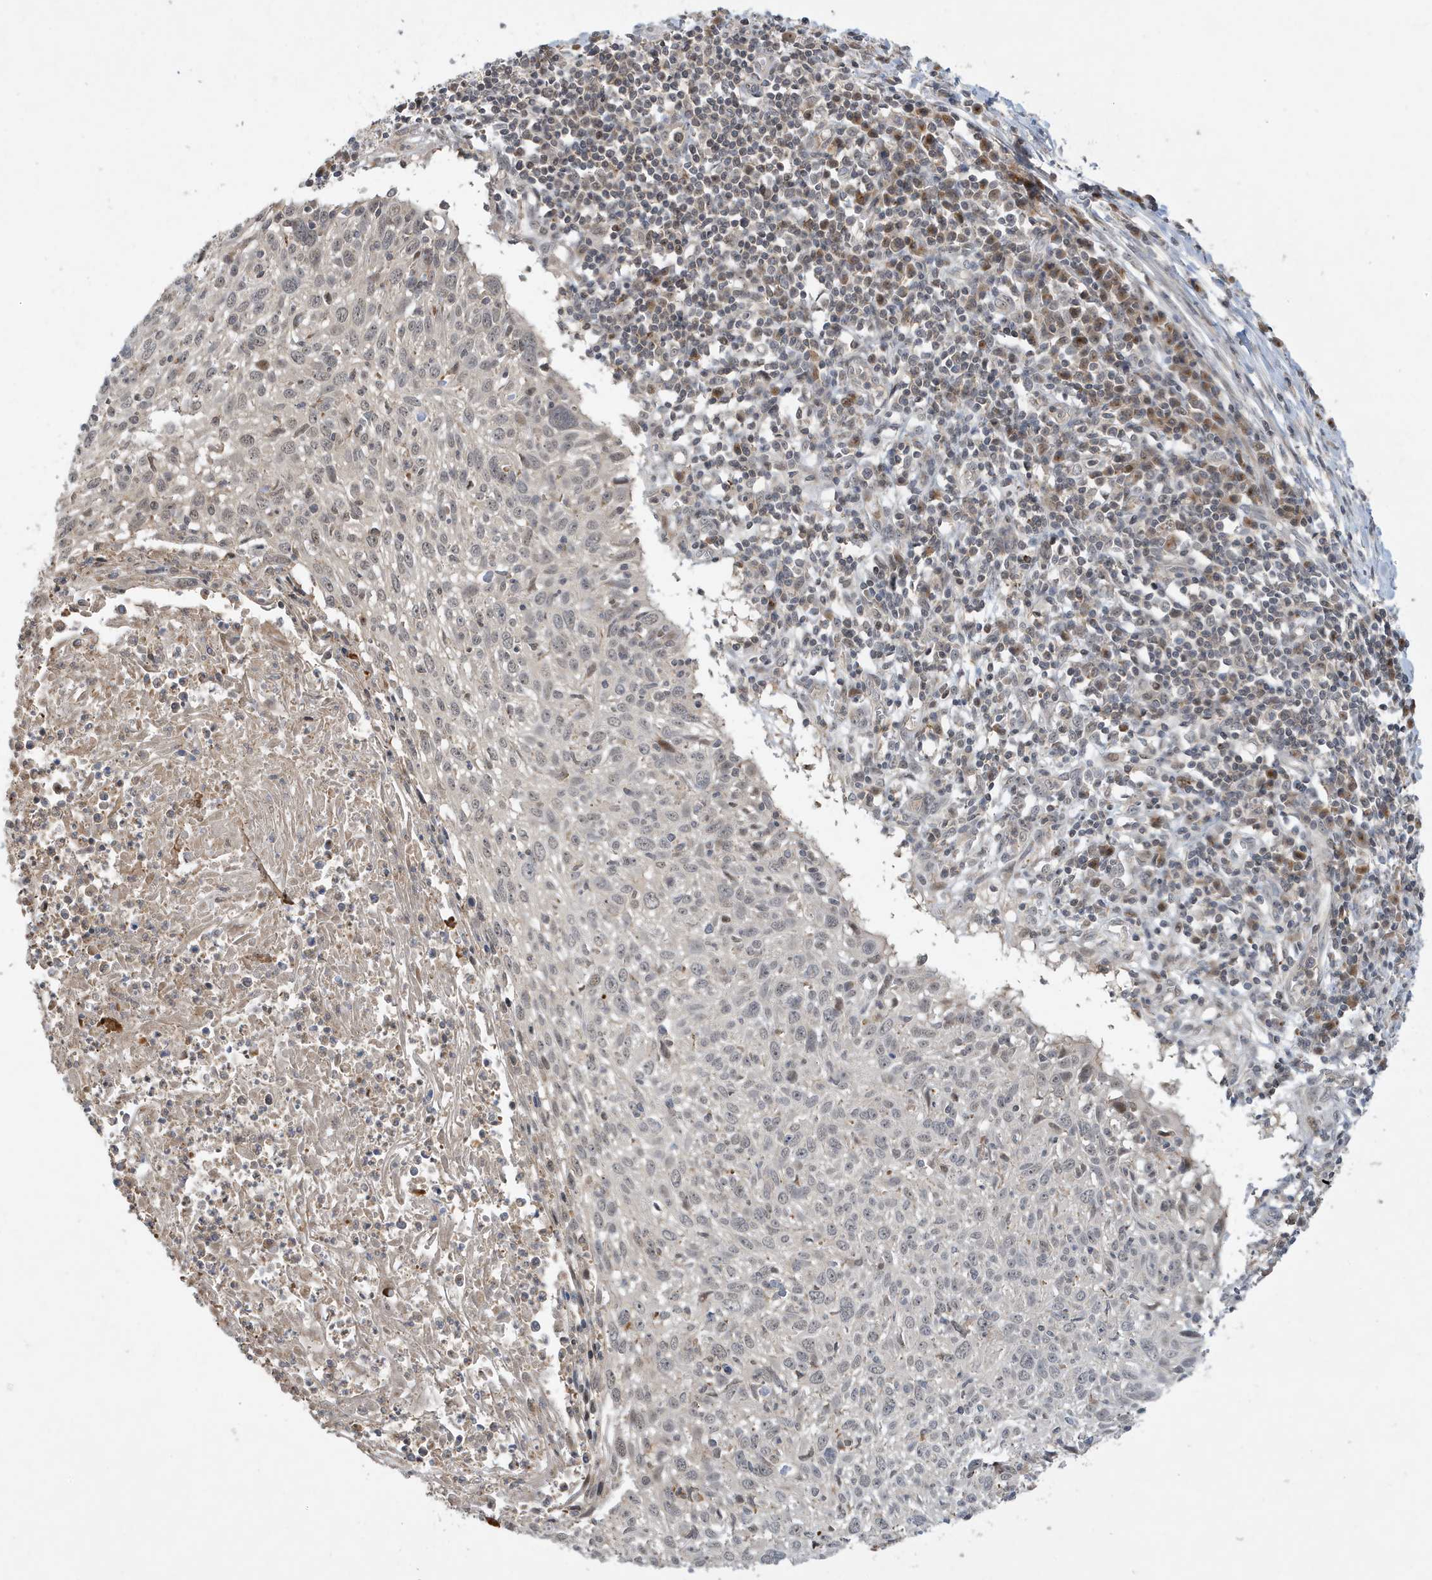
{"staining": {"intensity": "negative", "quantity": "none", "location": "none"}, "tissue": "cervical cancer", "cell_type": "Tumor cells", "image_type": "cancer", "snomed": [{"axis": "morphology", "description": "Squamous cell carcinoma, NOS"}, {"axis": "topography", "description": "Cervix"}], "caption": "Tumor cells are negative for brown protein staining in cervical cancer.", "gene": "PRRT3", "patient": {"sex": "female", "age": 51}}